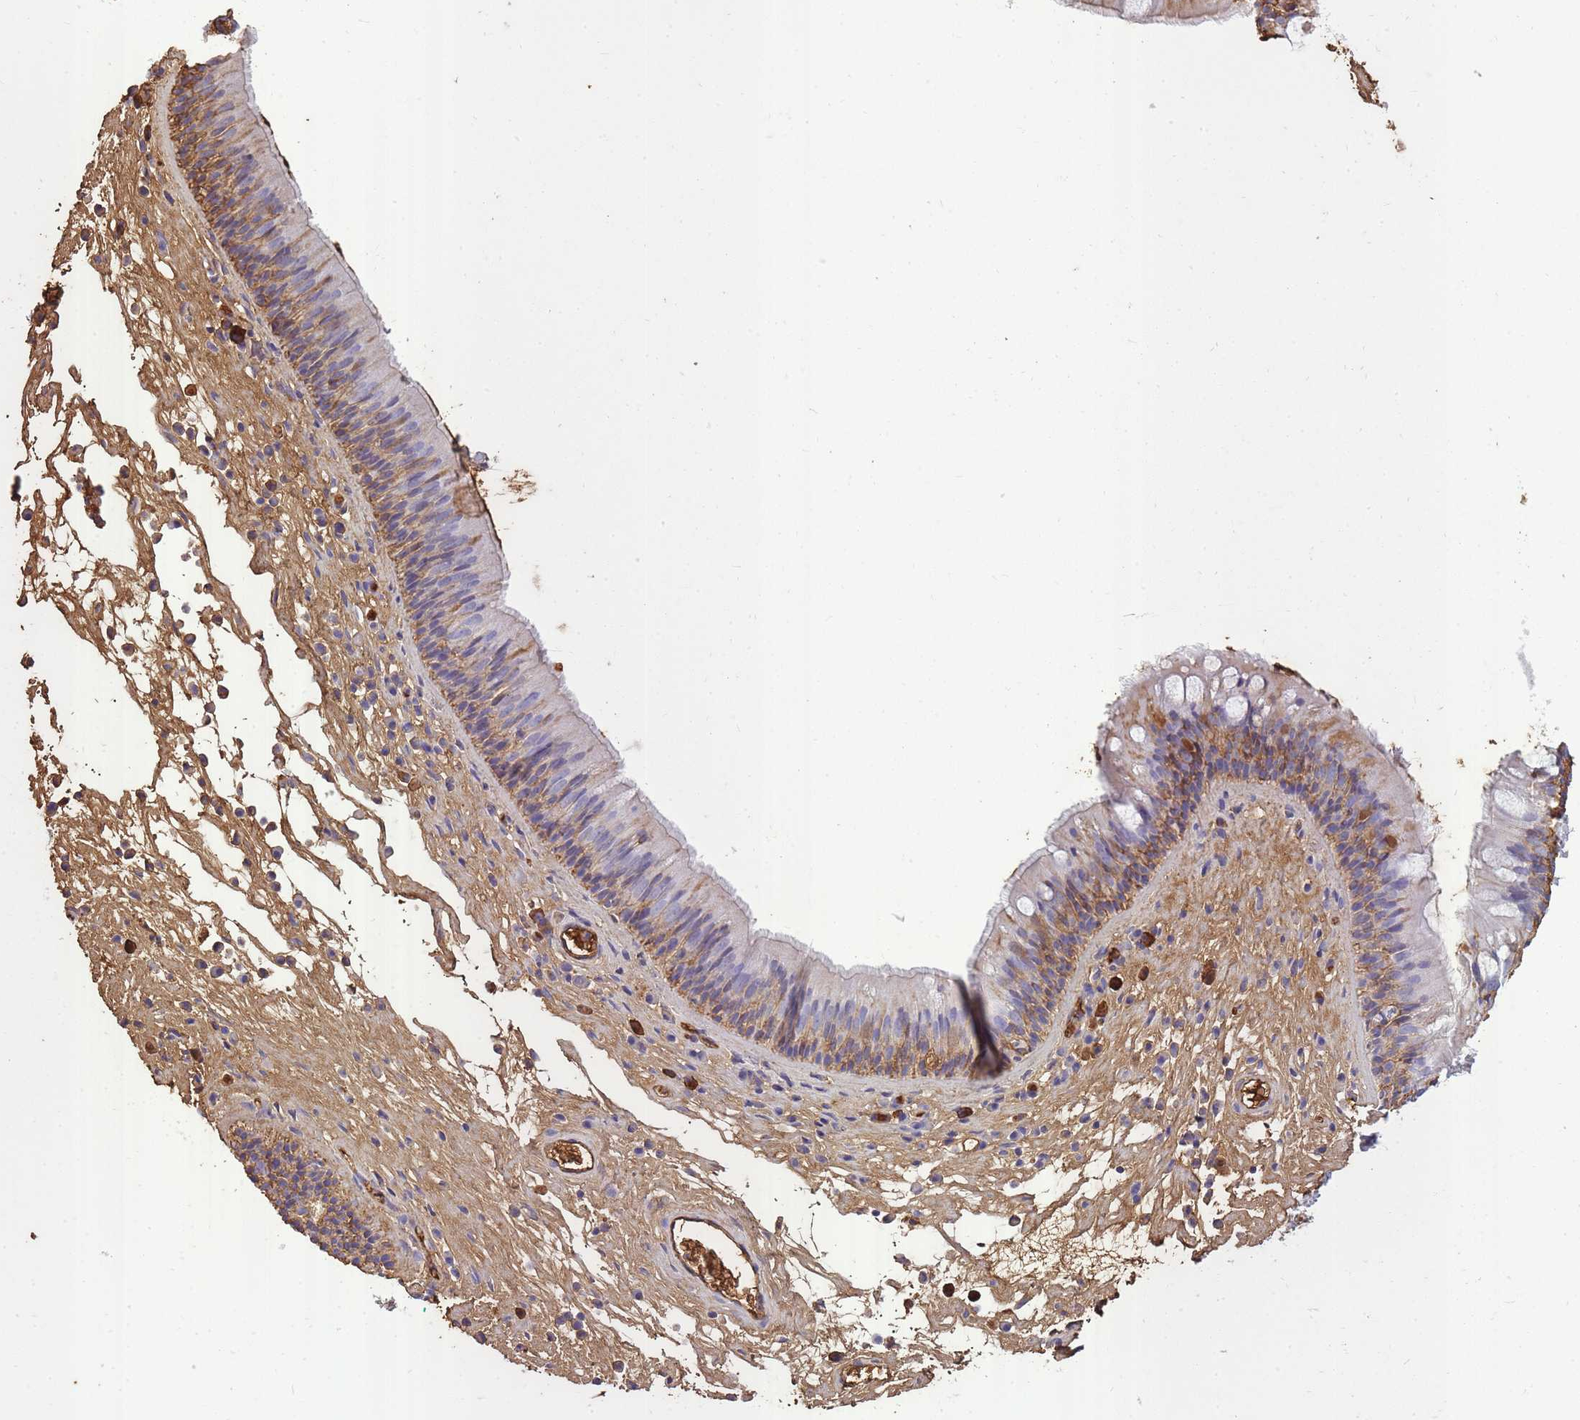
{"staining": {"intensity": "moderate", "quantity": "25%-75%", "location": "cytoplasmic/membranous"}, "tissue": "nasopharynx", "cell_type": "Respiratory epithelial cells", "image_type": "normal", "snomed": [{"axis": "morphology", "description": "Normal tissue, NOS"}, {"axis": "topography", "description": "Nasopharynx"}], "caption": "Benign nasopharynx was stained to show a protein in brown. There is medium levels of moderate cytoplasmic/membranous expression in about 25%-75% of respiratory epithelial cells. The staining was performed using DAB to visualize the protein expression in brown, while the nuclei were stained in blue with hematoxylin (Magnification: 20x).", "gene": "IGKV1", "patient": {"sex": "male", "age": 63}}